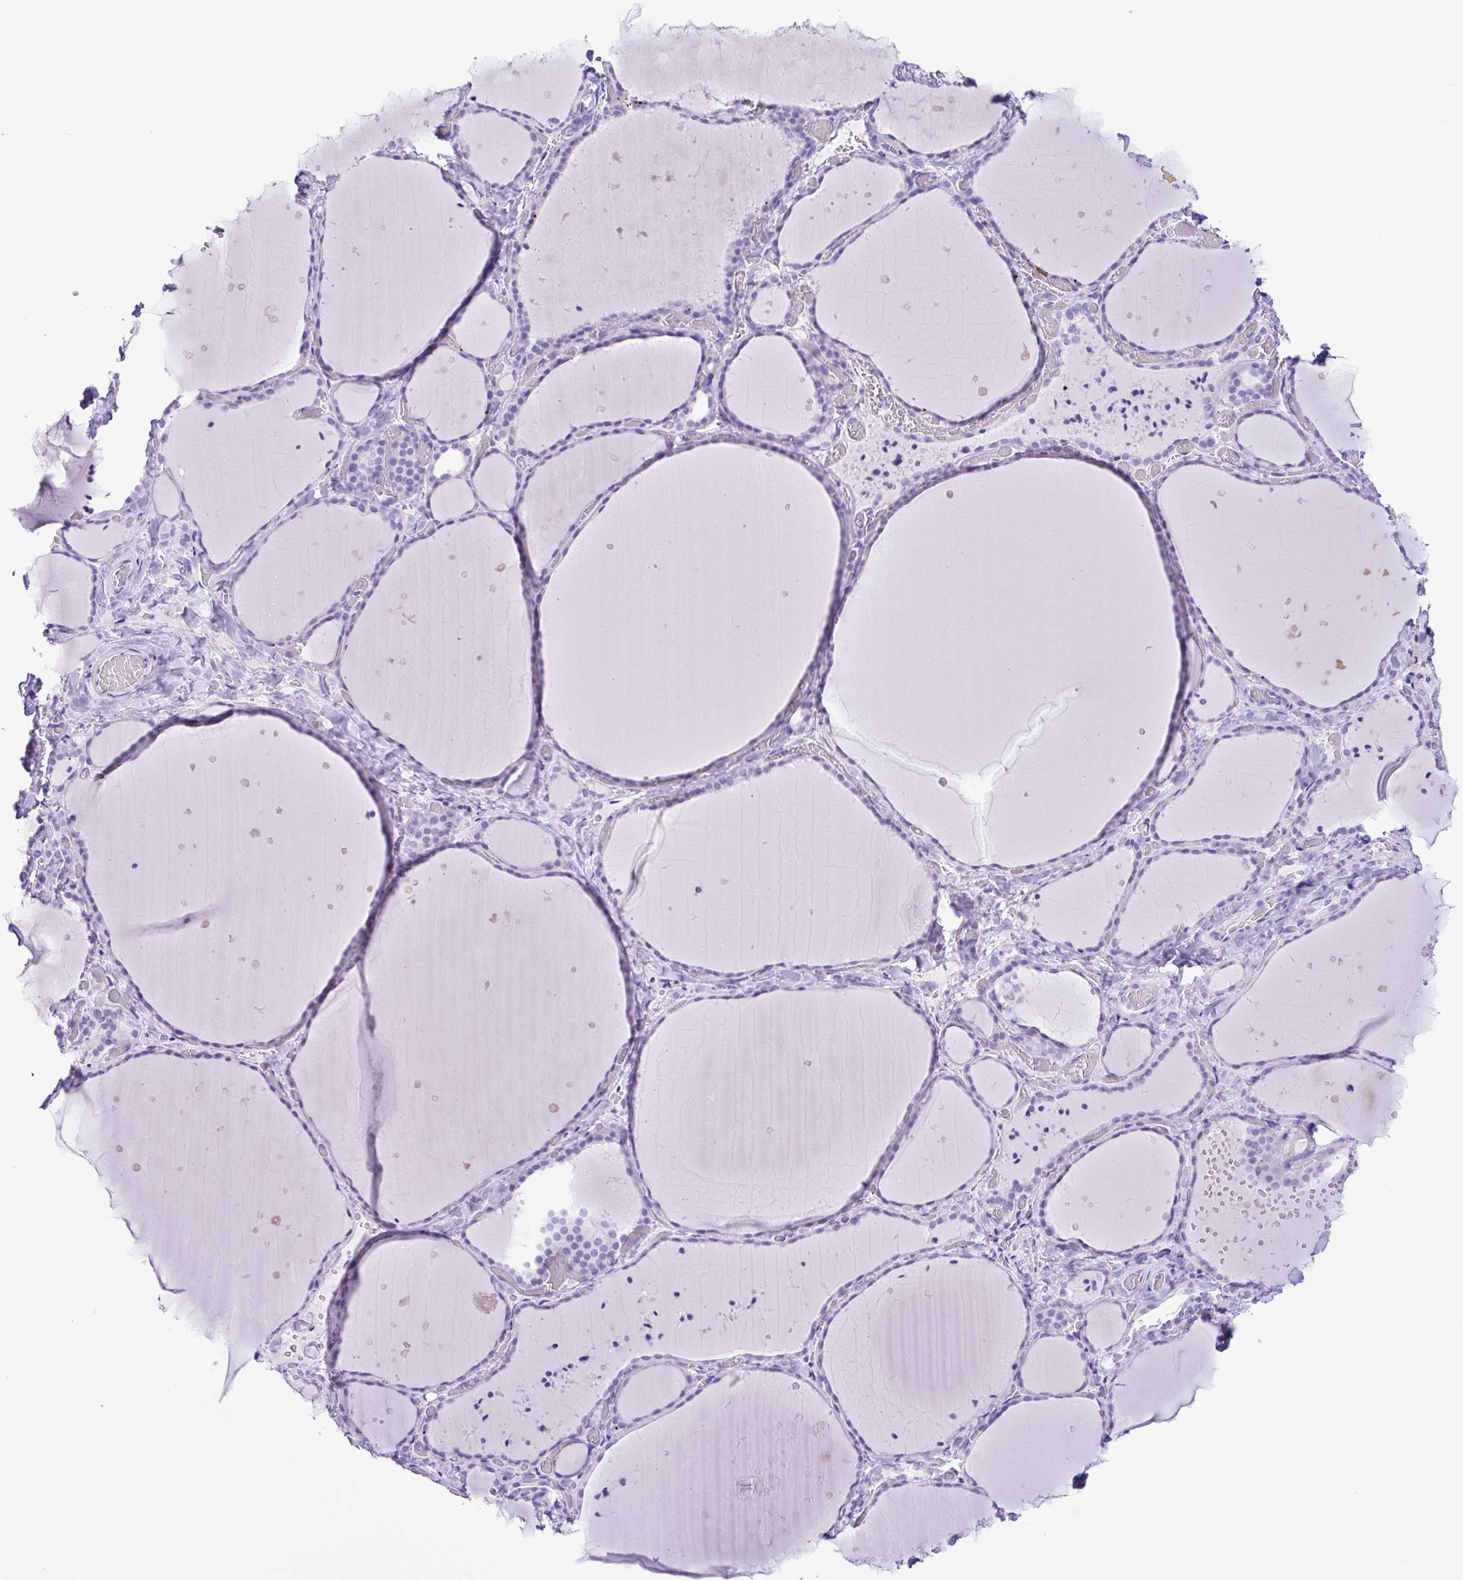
{"staining": {"intensity": "negative", "quantity": "none", "location": "none"}, "tissue": "thyroid gland", "cell_type": "Glandular cells", "image_type": "normal", "snomed": [{"axis": "morphology", "description": "Normal tissue, NOS"}, {"axis": "topography", "description": "Thyroid gland"}], "caption": "DAB immunohistochemical staining of unremarkable human thyroid gland shows no significant expression in glandular cells.", "gene": "OVGP1", "patient": {"sex": "female", "age": 36}}